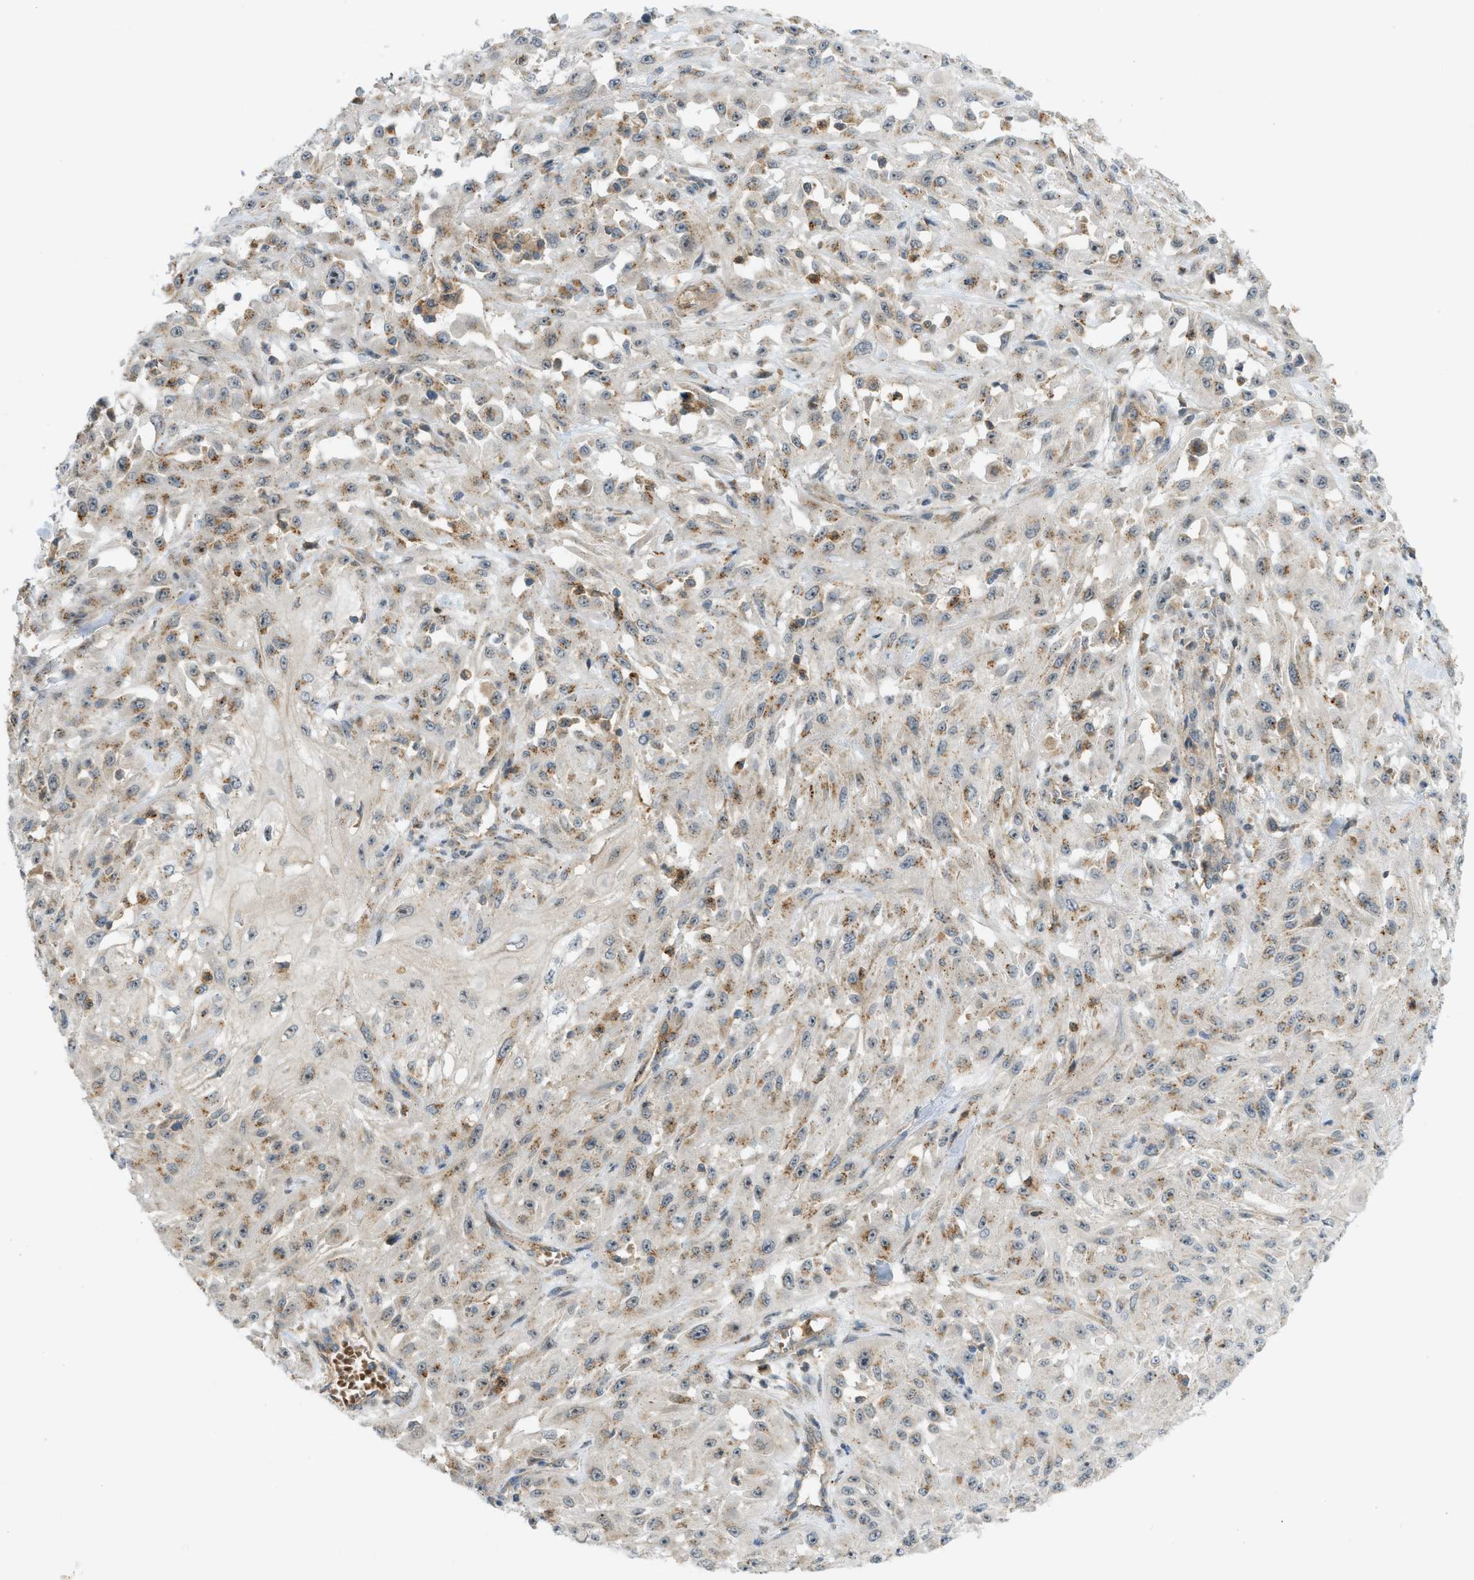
{"staining": {"intensity": "moderate", "quantity": "25%-75%", "location": "cytoplasmic/membranous"}, "tissue": "skin cancer", "cell_type": "Tumor cells", "image_type": "cancer", "snomed": [{"axis": "morphology", "description": "Squamous cell carcinoma, NOS"}, {"axis": "morphology", "description": "Squamous cell carcinoma, metastatic, NOS"}, {"axis": "topography", "description": "Skin"}, {"axis": "topography", "description": "Lymph node"}], "caption": "This is a histology image of immunohistochemistry staining of skin cancer (squamous cell carcinoma), which shows moderate expression in the cytoplasmic/membranous of tumor cells.", "gene": "GRK6", "patient": {"sex": "male", "age": 75}}